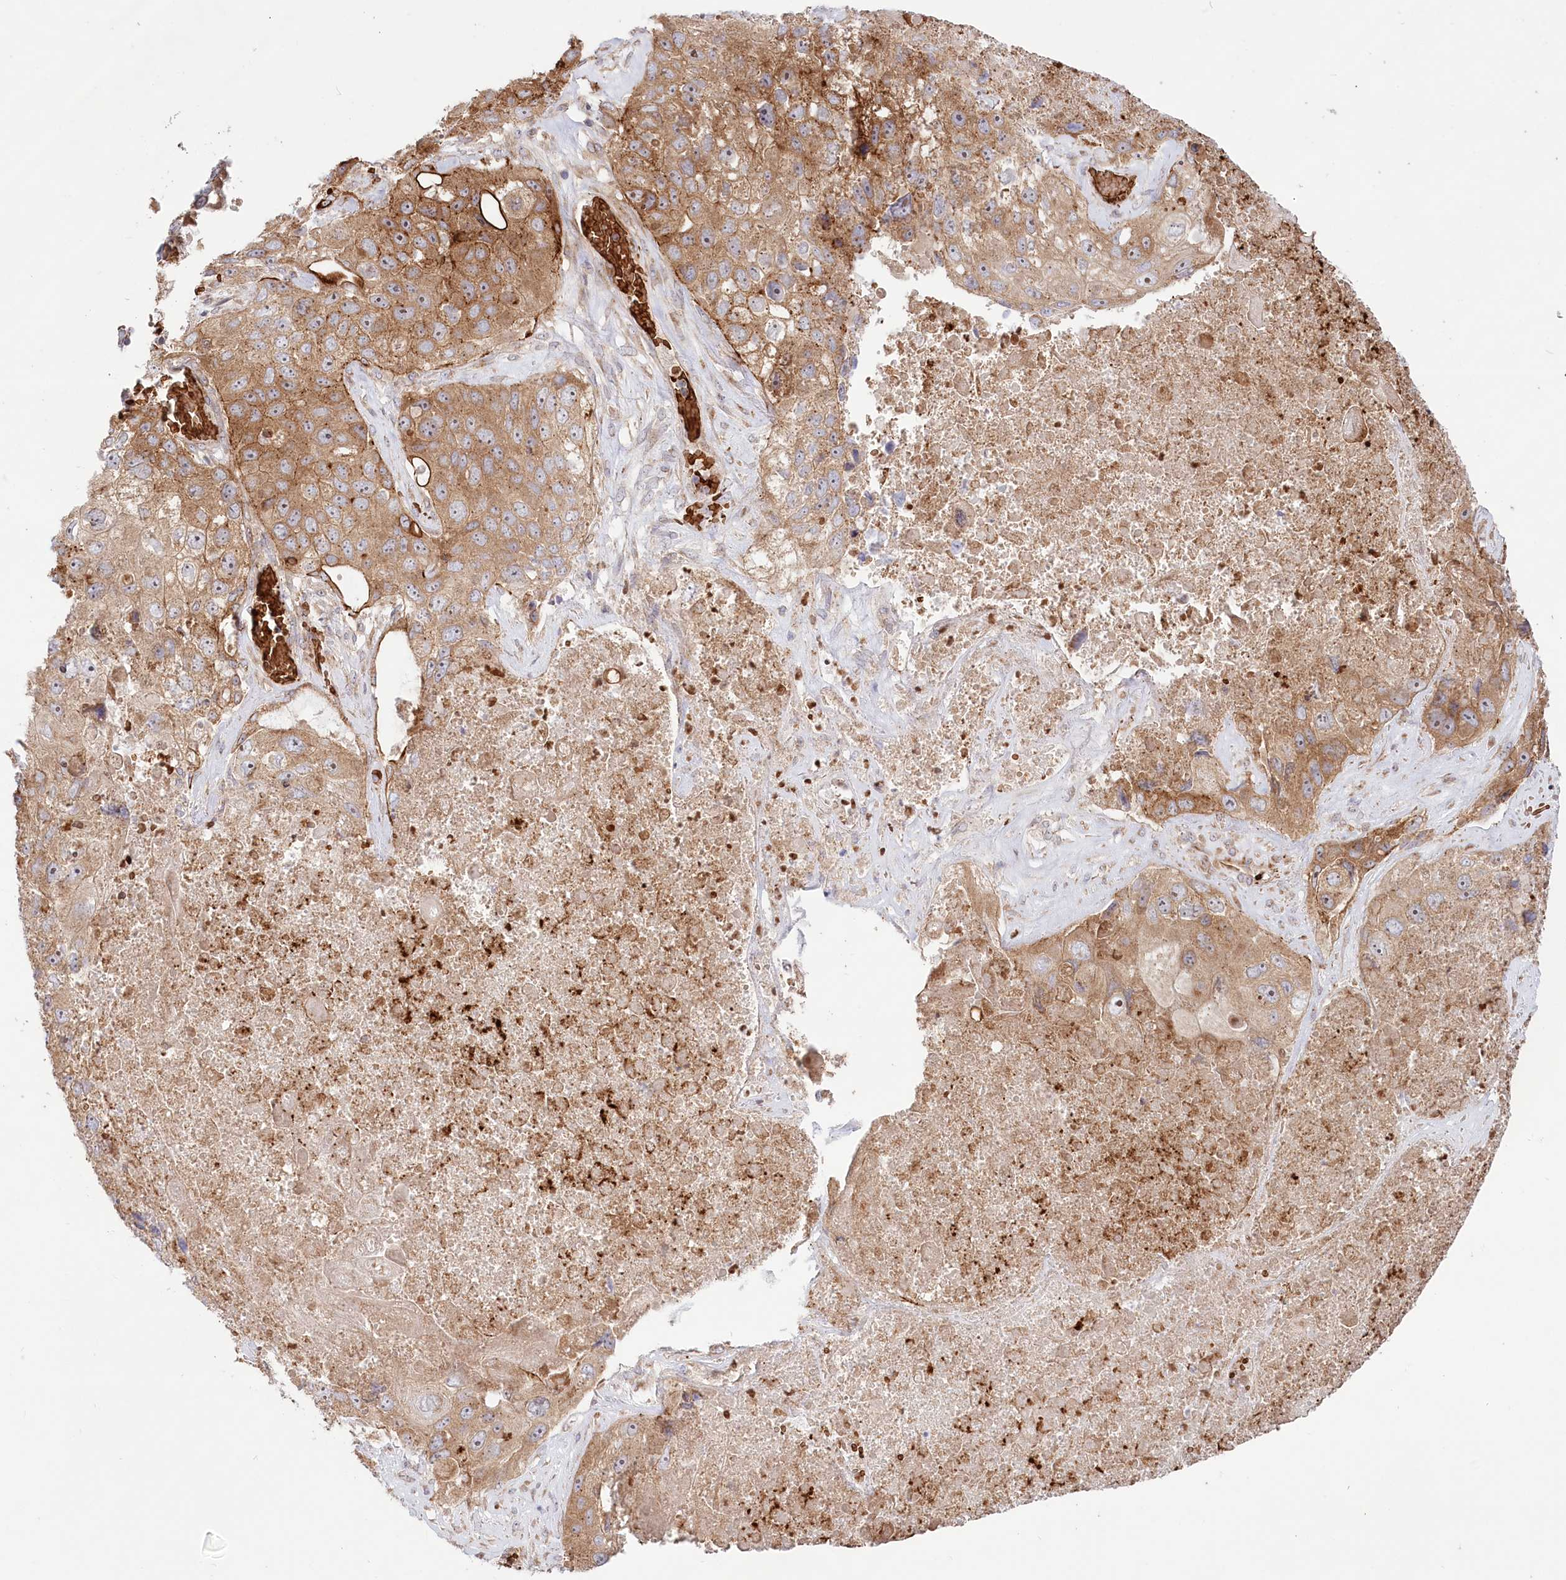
{"staining": {"intensity": "moderate", "quantity": ">75%", "location": "cytoplasmic/membranous"}, "tissue": "lung cancer", "cell_type": "Tumor cells", "image_type": "cancer", "snomed": [{"axis": "morphology", "description": "Squamous cell carcinoma, NOS"}, {"axis": "topography", "description": "Lung"}], "caption": "High-power microscopy captured an immunohistochemistry micrograph of lung cancer, revealing moderate cytoplasmic/membranous positivity in about >75% of tumor cells.", "gene": "COMMD3", "patient": {"sex": "male", "age": 61}}